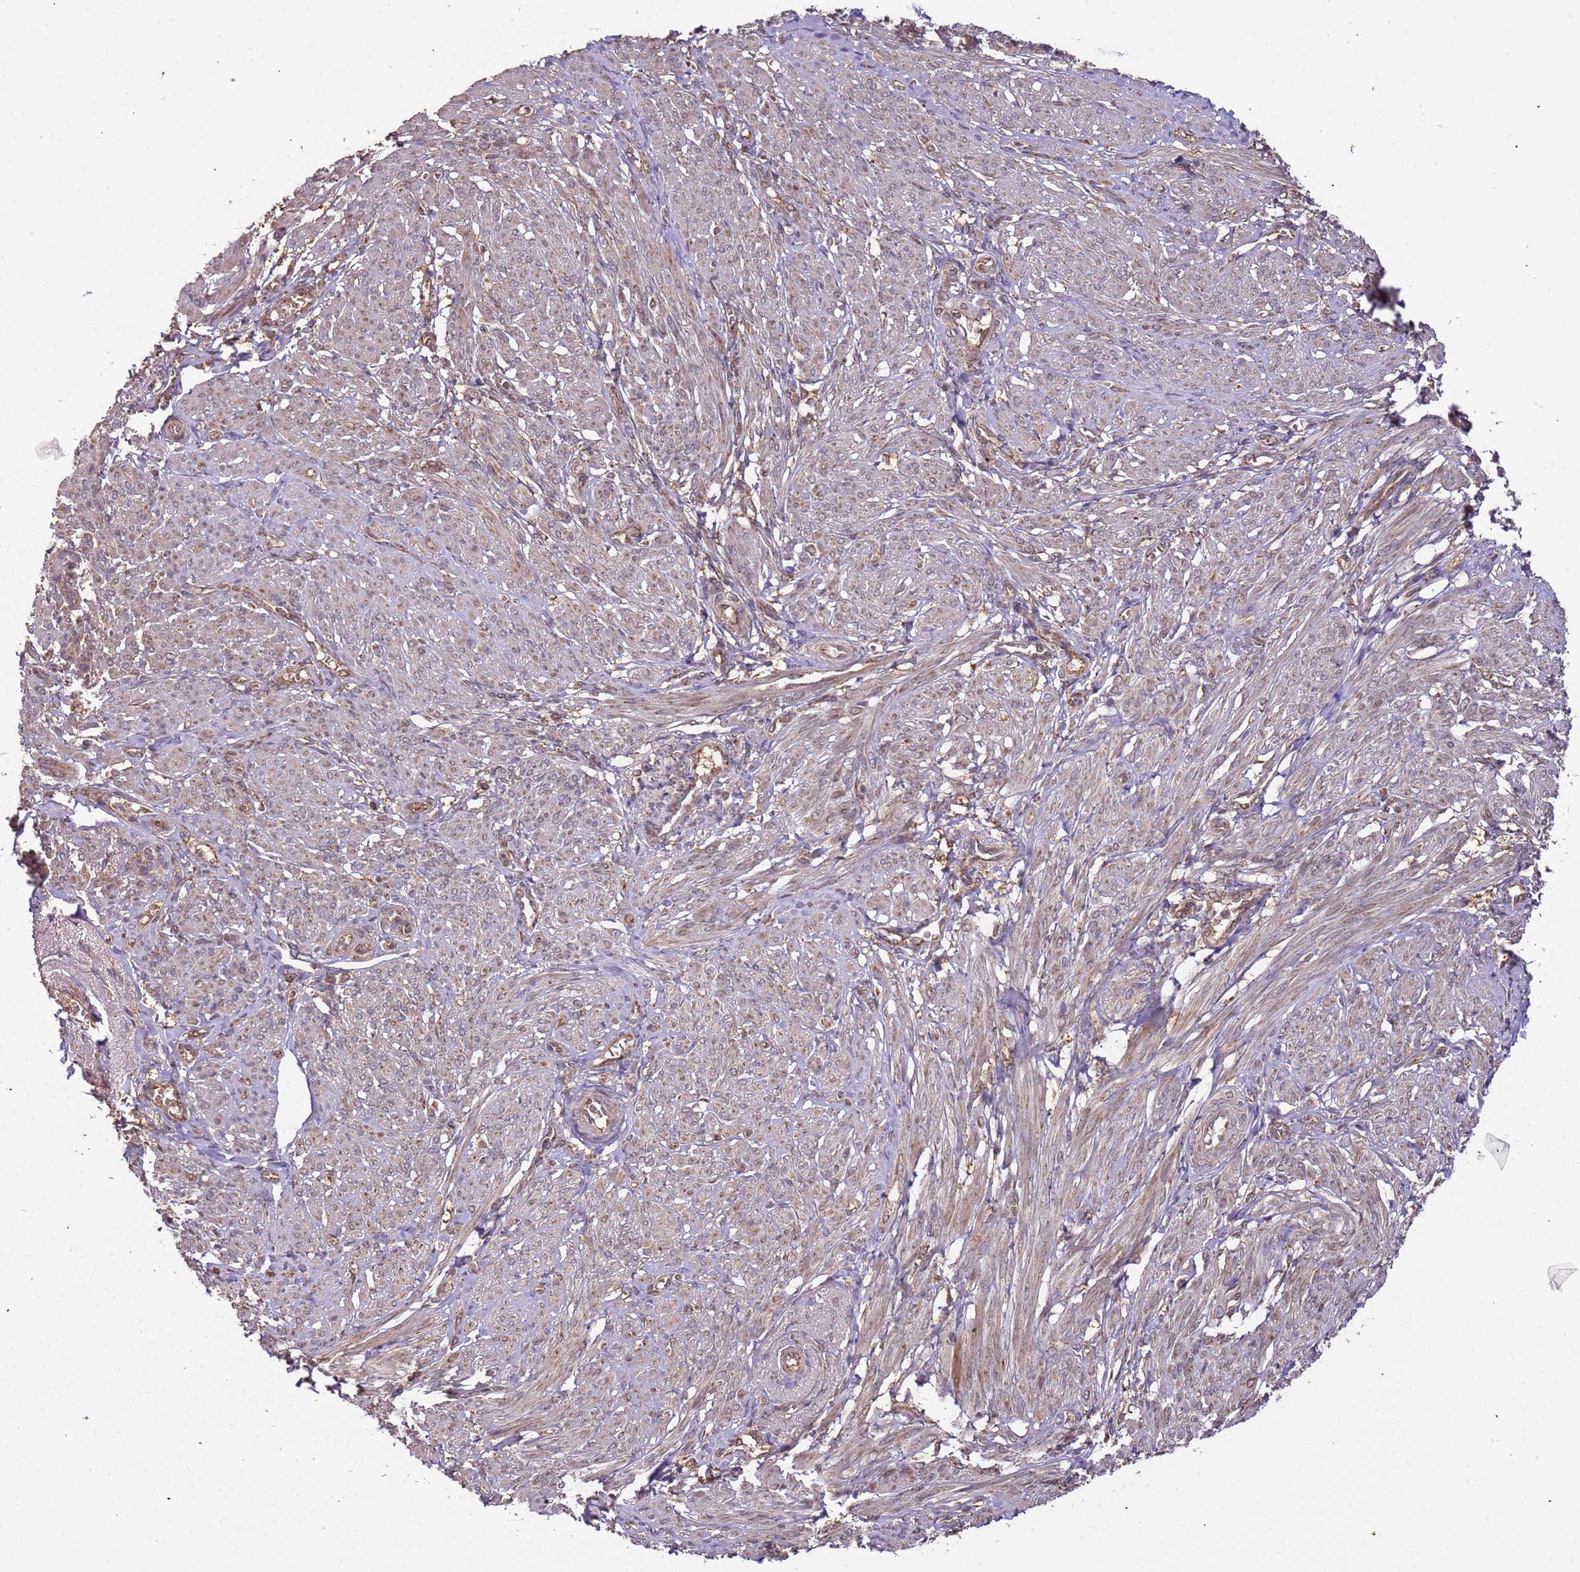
{"staining": {"intensity": "moderate", "quantity": "25%-75%", "location": "cytoplasmic/membranous,nuclear"}, "tissue": "smooth muscle", "cell_type": "Smooth muscle cells", "image_type": "normal", "snomed": [{"axis": "morphology", "description": "Normal tissue, NOS"}, {"axis": "topography", "description": "Smooth muscle"}], "caption": "The histopathology image shows staining of normal smooth muscle, revealing moderate cytoplasmic/membranous,nuclear protein staining (brown color) within smooth muscle cells.", "gene": "IL17RD", "patient": {"sex": "female", "age": 39}}